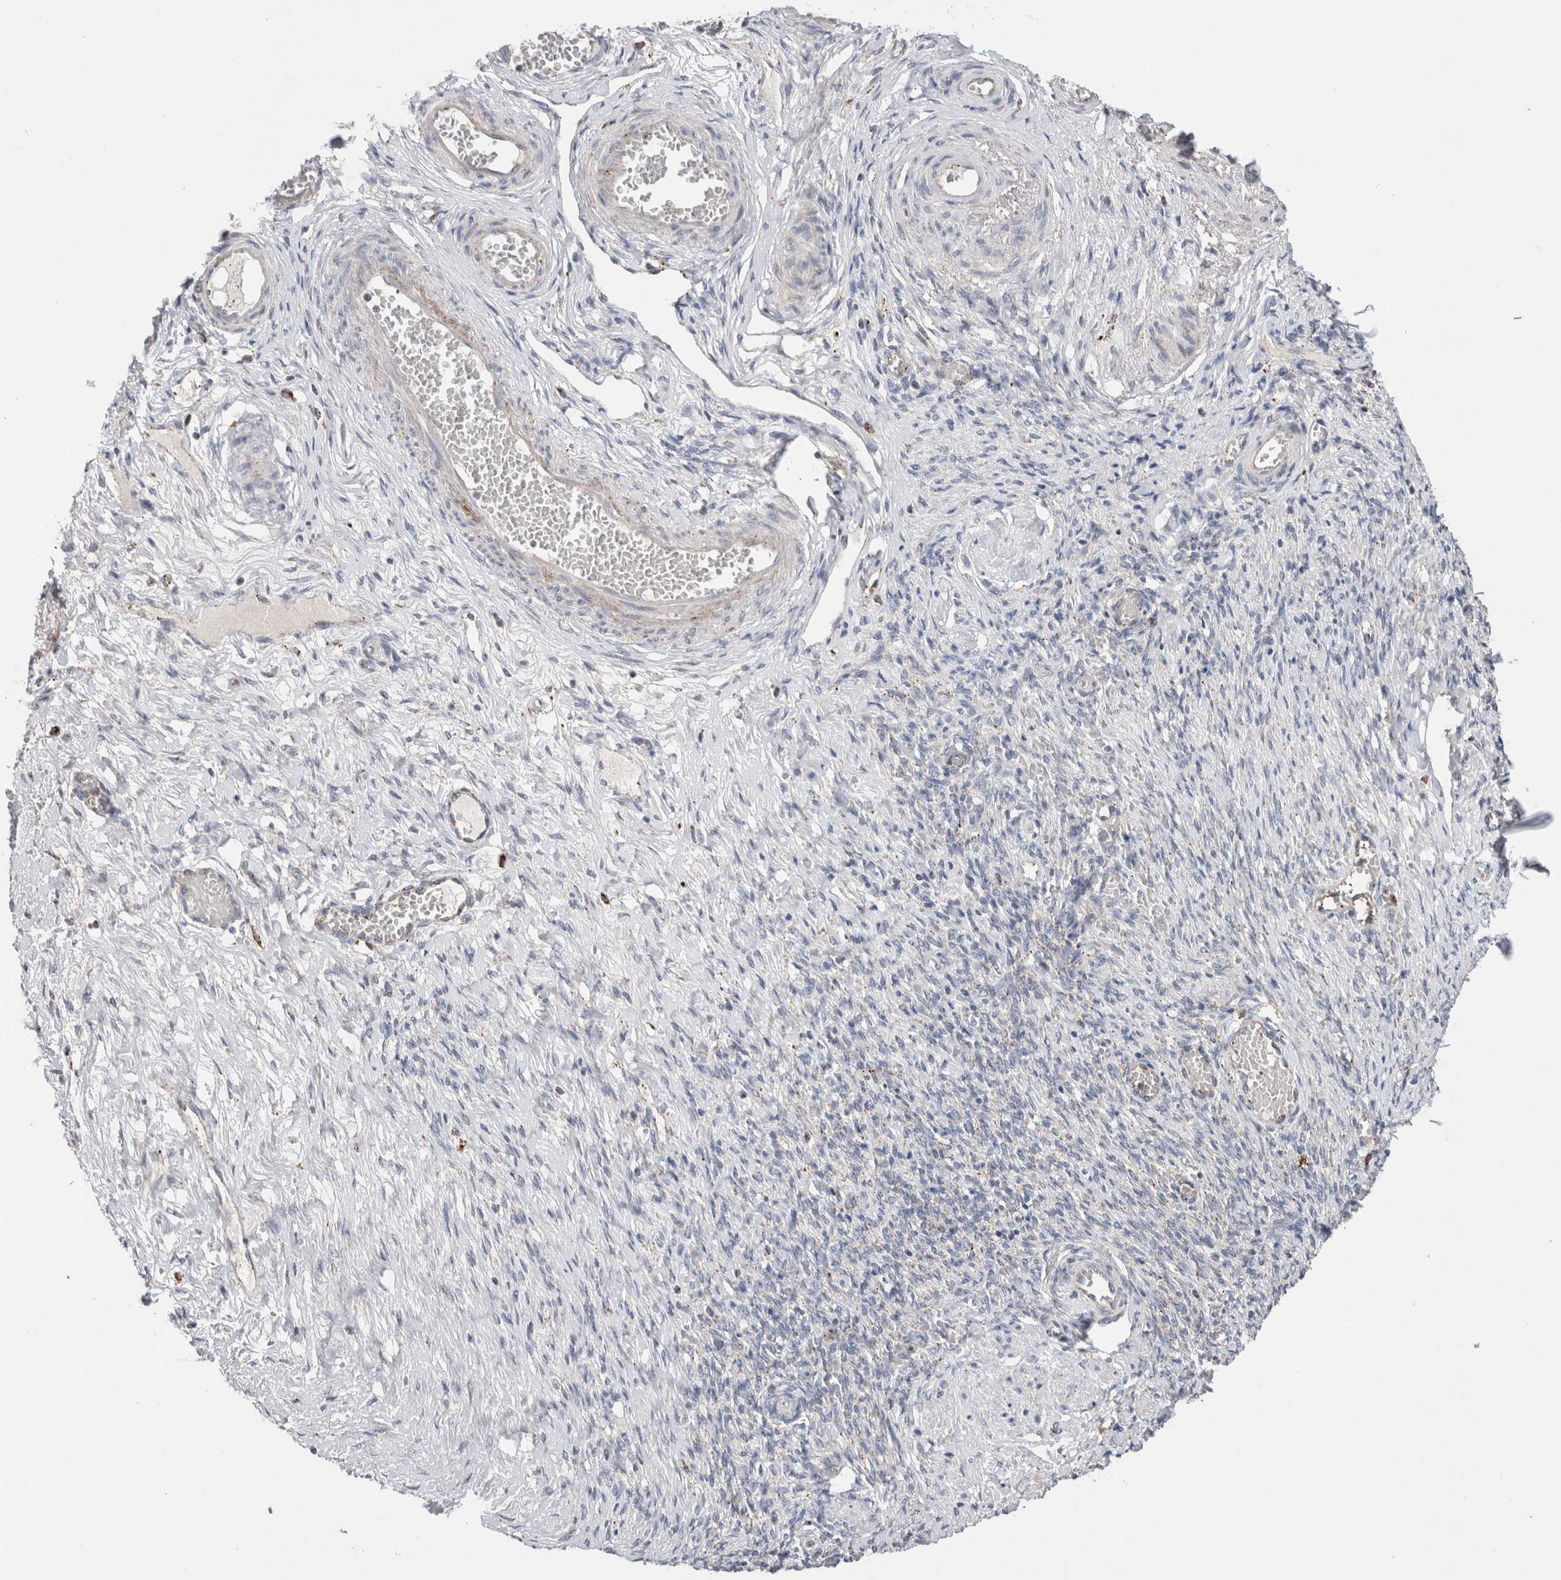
{"staining": {"intensity": "negative", "quantity": "none", "location": "none"}, "tissue": "adipose tissue", "cell_type": "Adipocytes", "image_type": "normal", "snomed": [{"axis": "morphology", "description": "Normal tissue, NOS"}, {"axis": "topography", "description": "Vascular tissue"}, {"axis": "topography", "description": "Fallopian tube"}, {"axis": "topography", "description": "Ovary"}], "caption": "High power microscopy photomicrograph of an immunohistochemistry (IHC) histopathology image of benign adipose tissue, revealing no significant positivity in adipocytes. The staining is performed using DAB (3,3'-diaminobenzidine) brown chromogen with nuclei counter-stained in using hematoxylin.", "gene": "CTSA", "patient": {"sex": "female", "age": 67}}